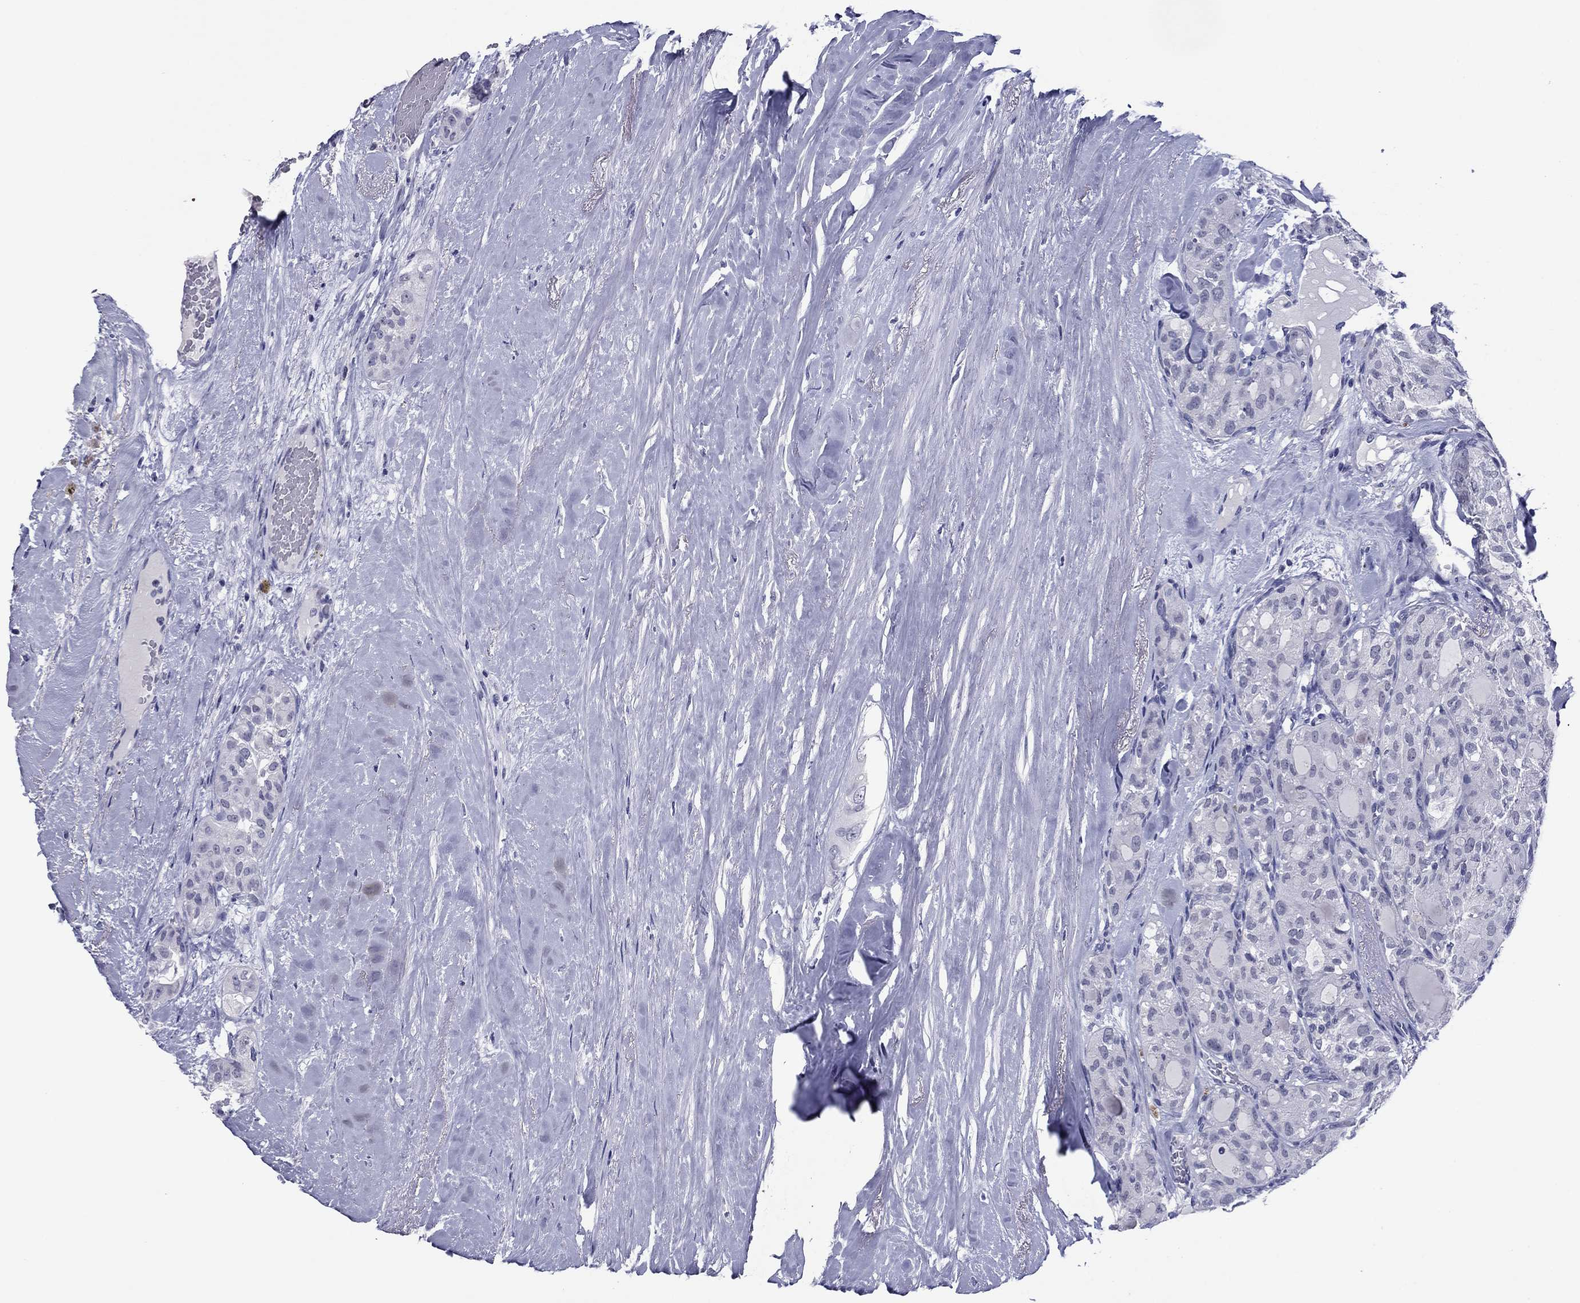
{"staining": {"intensity": "negative", "quantity": "none", "location": "none"}, "tissue": "thyroid cancer", "cell_type": "Tumor cells", "image_type": "cancer", "snomed": [{"axis": "morphology", "description": "Follicular adenoma carcinoma, NOS"}, {"axis": "topography", "description": "Thyroid gland"}], "caption": "Image shows no protein staining in tumor cells of thyroid follicular adenoma carcinoma tissue.", "gene": "TCFL5", "patient": {"sex": "male", "age": 75}}